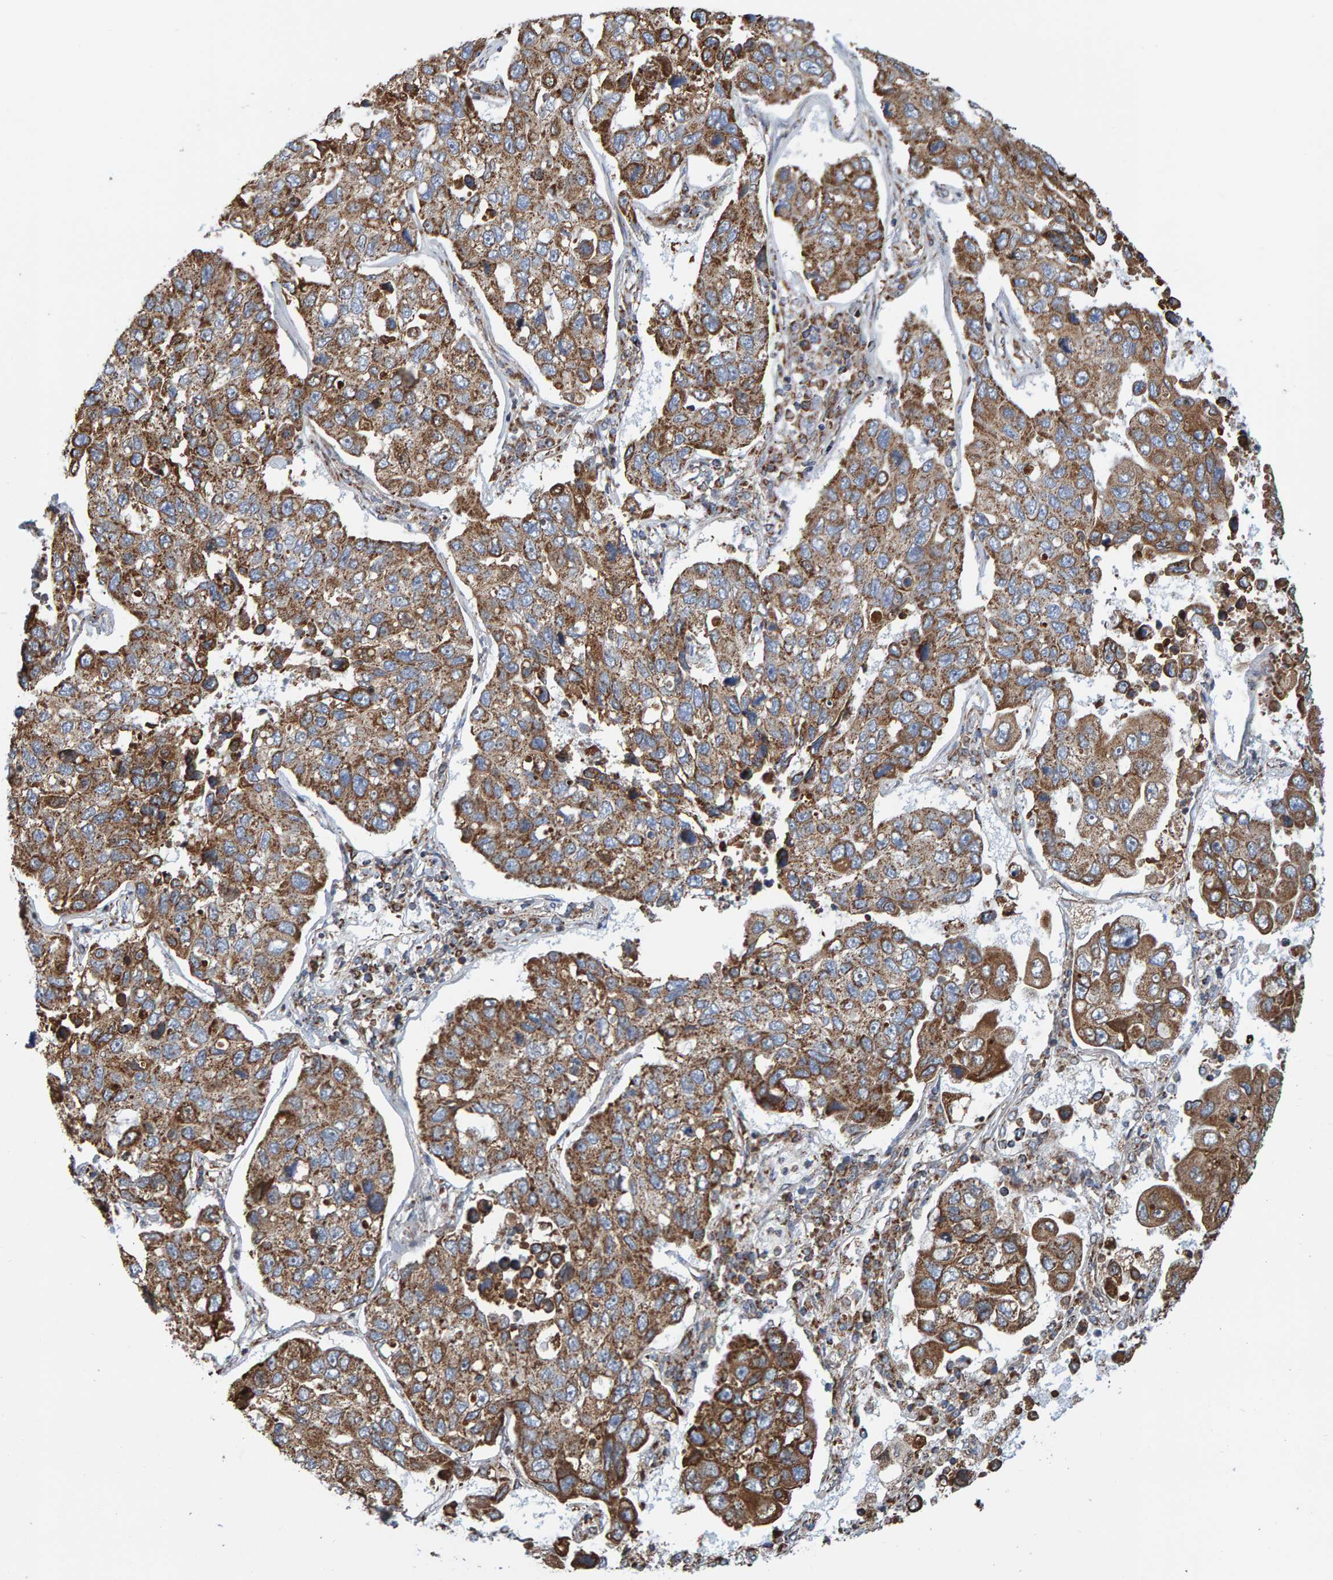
{"staining": {"intensity": "moderate", "quantity": ">75%", "location": "cytoplasmic/membranous"}, "tissue": "lung cancer", "cell_type": "Tumor cells", "image_type": "cancer", "snomed": [{"axis": "morphology", "description": "Adenocarcinoma, NOS"}, {"axis": "topography", "description": "Lung"}], "caption": "Immunohistochemistry histopathology image of neoplastic tissue: human adenocarcinoma (lung) stained using immunohistochemistry (IHC) demonstrates medium levels of moderate protein expression localized specifically in the cytoplasmic/membranous of tumor cells, appearing as a cytoplasmic/membranous brown color.", "gene": "MRPL45", "patient": {"sex": "male", "age": 64}}